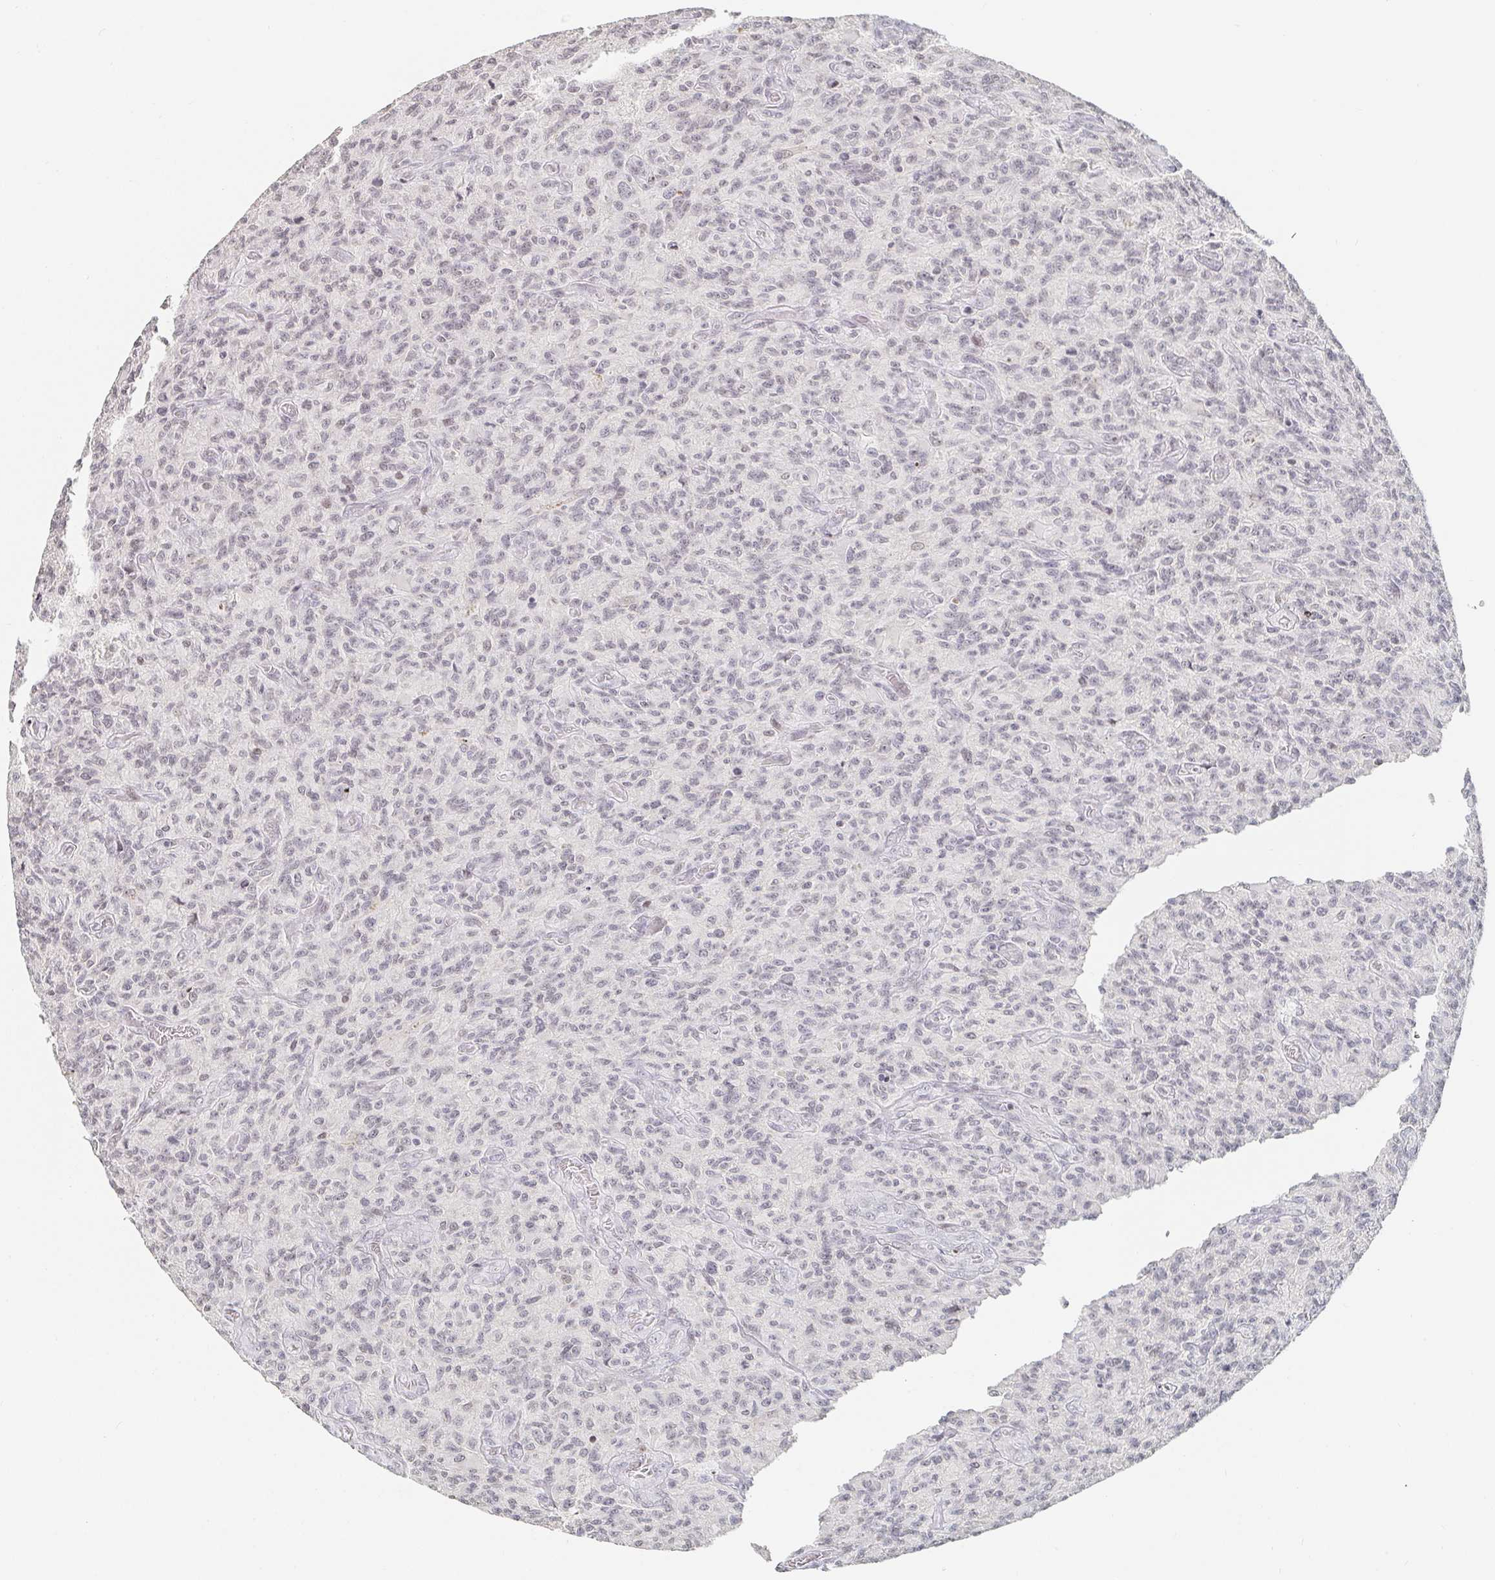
{"staining": {"intensity": "negative", "quantity": "none", "location": "none"}, "tissue": "glioma", "cell_type": "Tumor cells", "image_type": "cancer", "snomed": [{"axis": "morphology", "description": "Glioma, malignant, High grade"}, {"axis": "topography", "description": "Brain"}], "caption": "Human malignant high-grade glioma stained for a protein using immunohistochemistry shows no expression in tumor cells.", "gene": "NME9", "patient": {"sex": "male", "age": 61}}